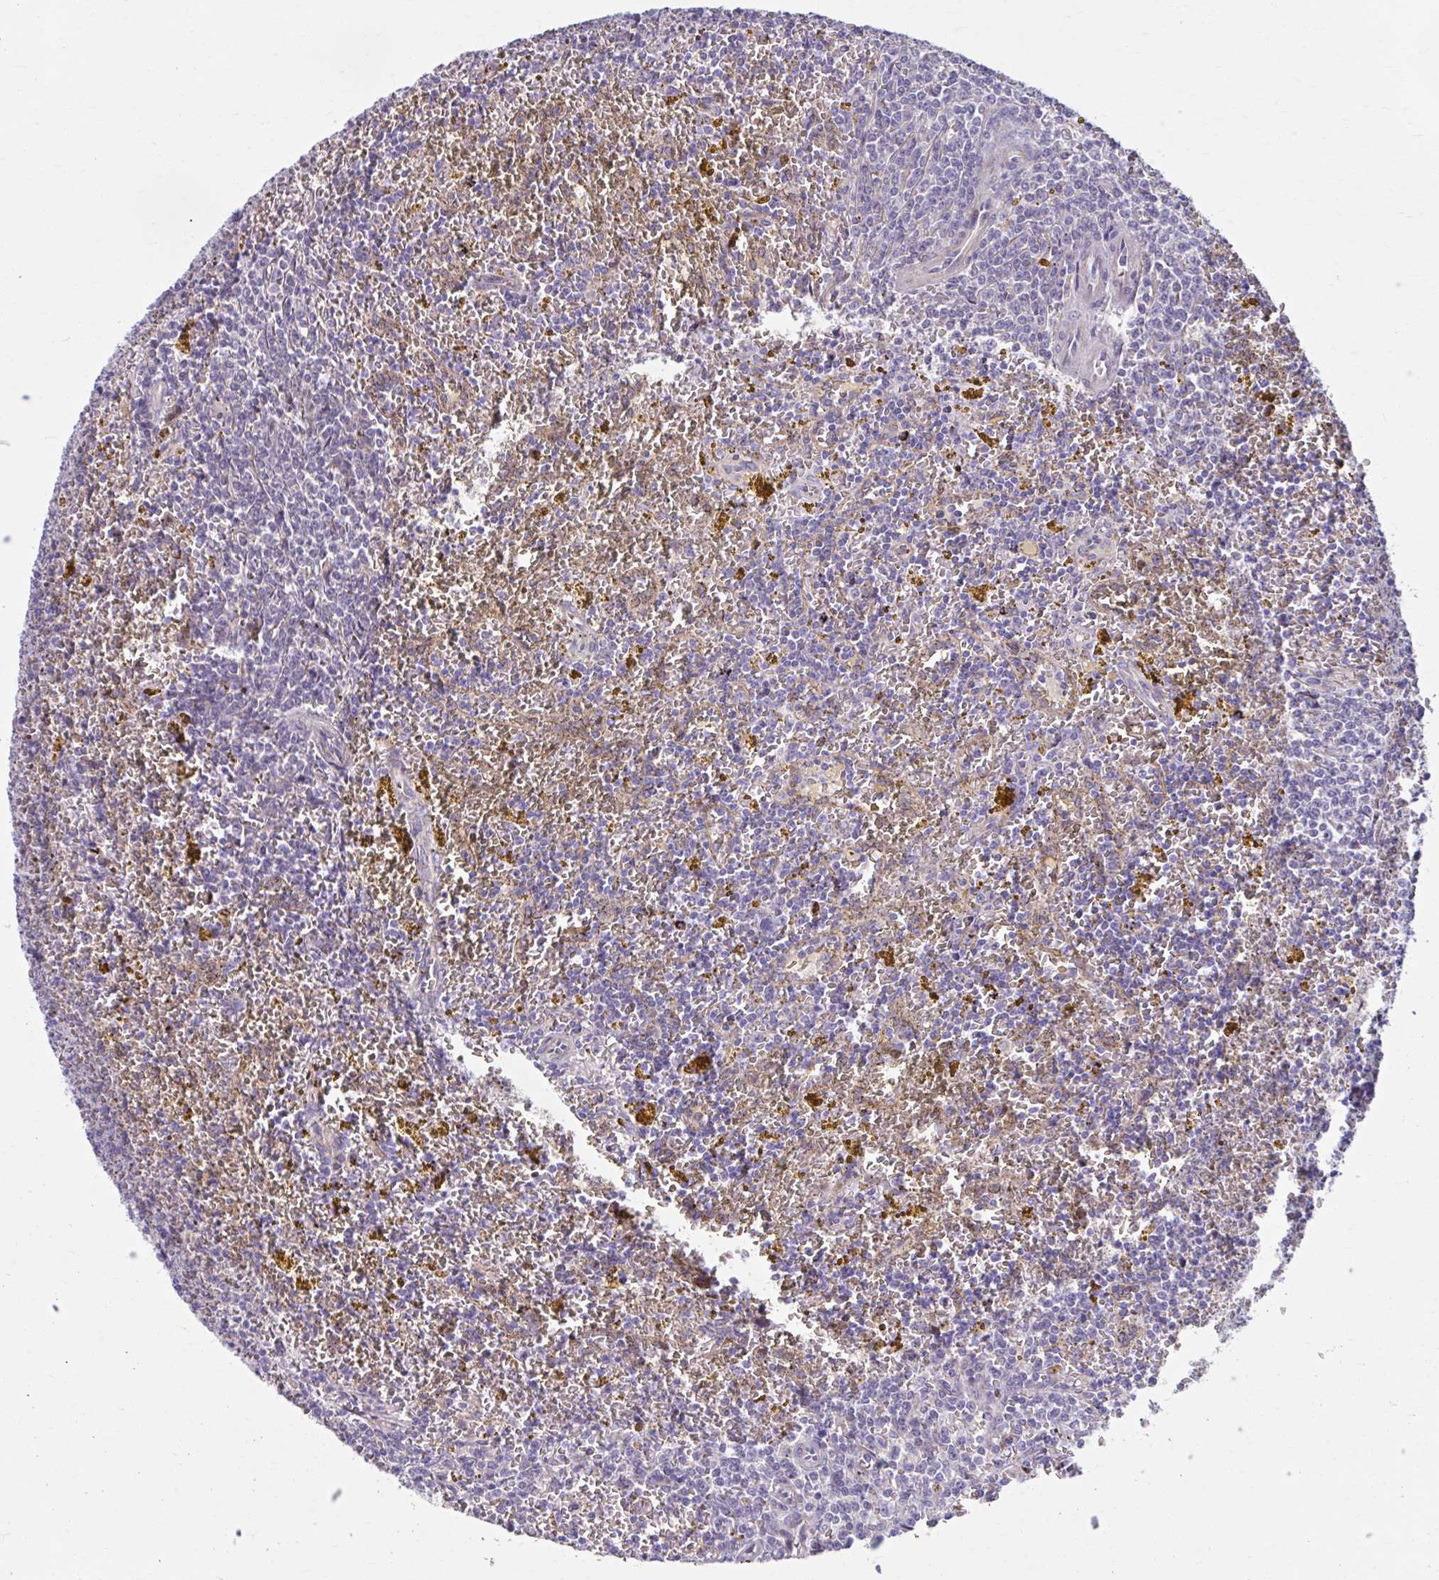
{"staining": {"intensity": "negative", "quantity": "none", "location": "none"}, "tissue": "lymphoma", "cell_type": "Tumor cells", "image_type": "cancer", "snomed": [{"axis": "morphology", "description": "Malignant lymphoma, non-Hodgkin's type, Low grade"}, {"axis": "topography", "description": "Spleen"}, {"axis": "topography", "description": "Lymph node"}], "caption": "This is an IHC histopathology image of lymphoma. There is no staining in tumor cells.", "gene": "CHST3", "patient": {"sex": "female", "age": 66}}